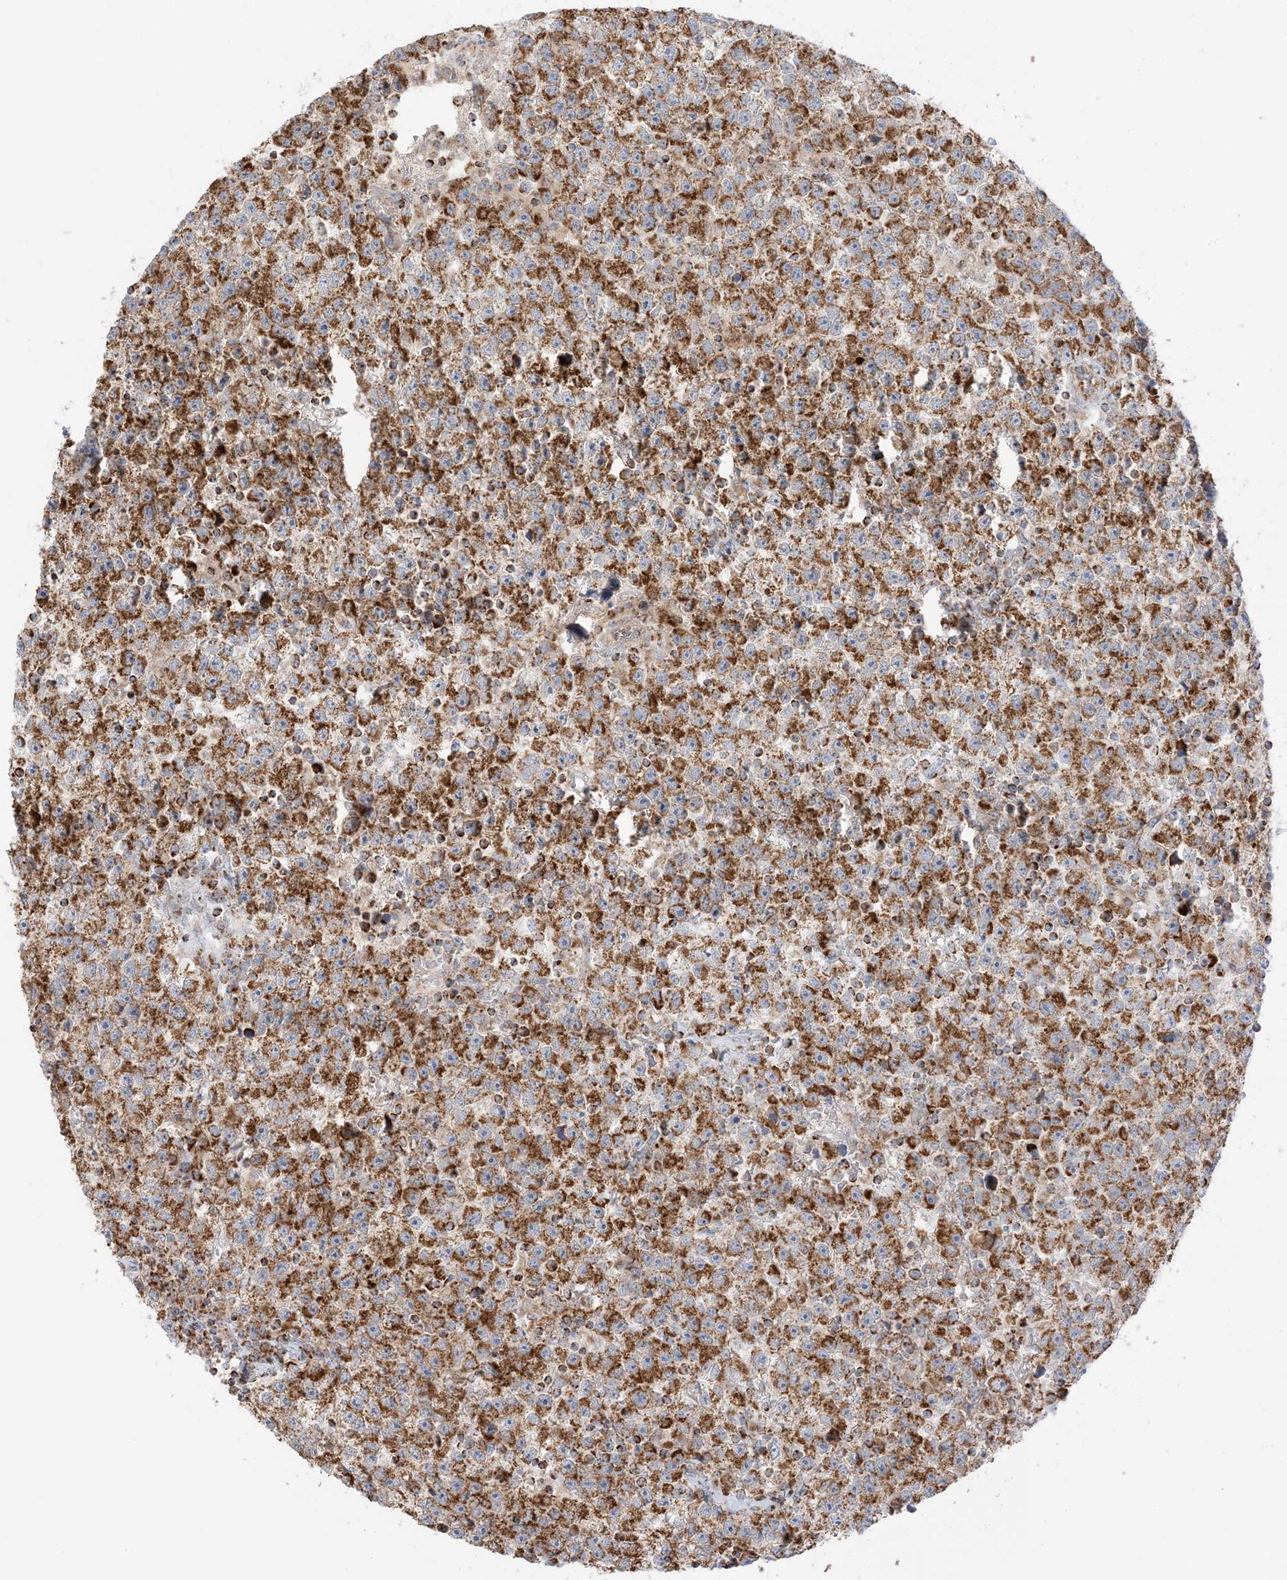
{"staining": {"intensity": "strong", "quantity": ">75%", "location": "cytoplasmic/membranous"}, "tissue": "testis cancer", "cell_type": "Tumor cells", "image_type": "cancer", "snomed": [{"axis": "morphology", "description": "Seminoma, NOS"}, {"axis": "topography", "description": "Testis"}], "caption": "Immunohistochemistry (IHC) staining of testis seminoma, which displays high levels of strong cytoplasmic/membranous expression in about >75% of tumor cells indicating strong cytoplasmic/membranous protein positivity. The staining was performed using DAB (brown) for protein detection and nuclei were counterstained in hematoxylin (blue).", "gene": "SLC25A12", "patient": {"sex": "male", "age": 22}}